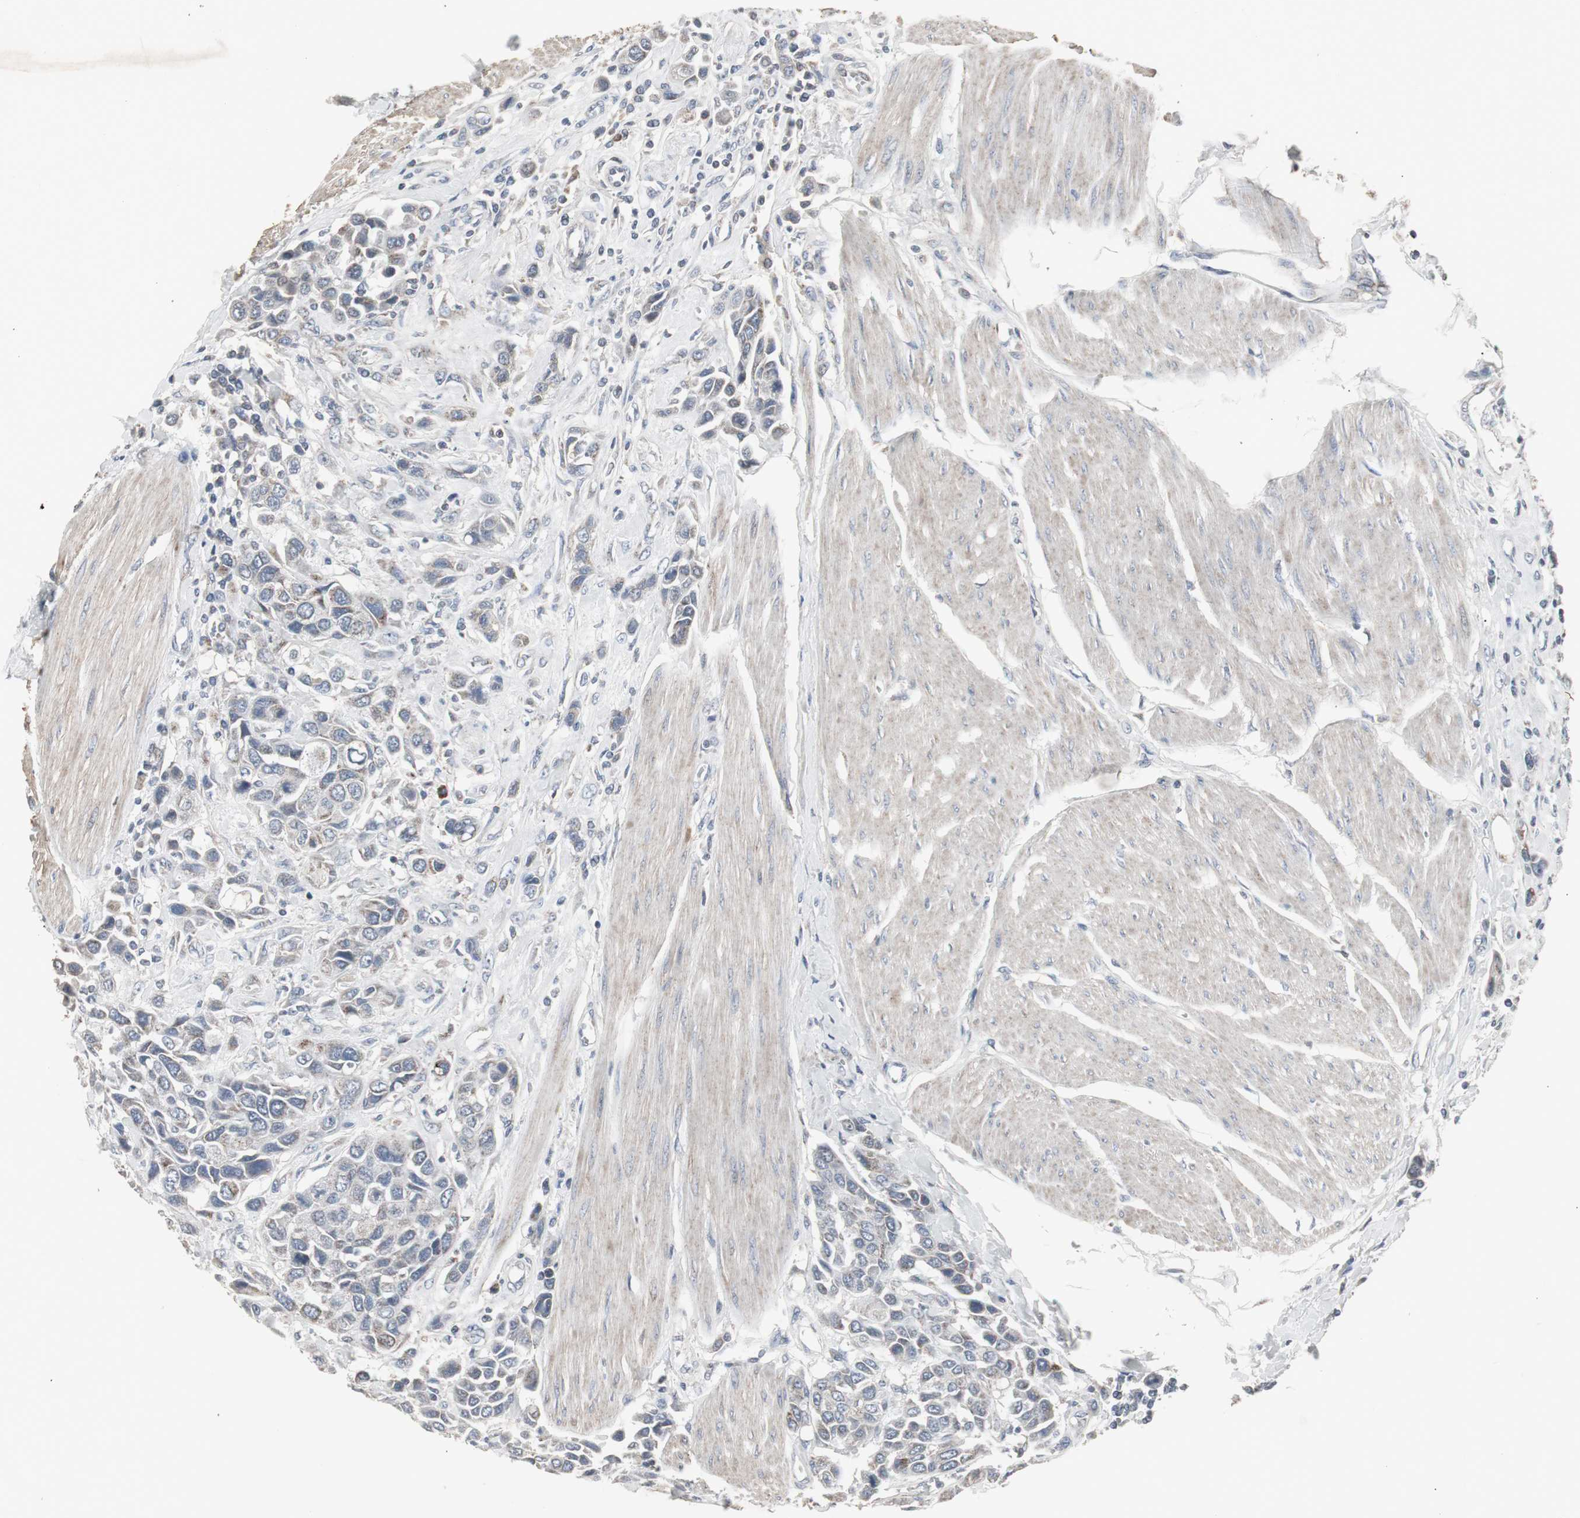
{"staining": {"intensity": "weak", "quantity": "25%-75%", "location": "cytoplasmic/membranous"}, "tissue": "urothelial cancer", "cell_type": "Tumor cells", "image_type": "cancer", "snomed": [{"axis": "morphology", "description": "Urothelial carcinoma, High grade"}, {"axis": "topography", "description": "Urinary bladder"}], "caption": "Human urothelial carcinoma (high-grade) stained for a protein (brown) reveals weak cytoplasmic/membranous positive staining in approximately 25%-75% of tumor cells.", "gene": "ACAA1", "patient": {"sex": "male", "age": 50}}